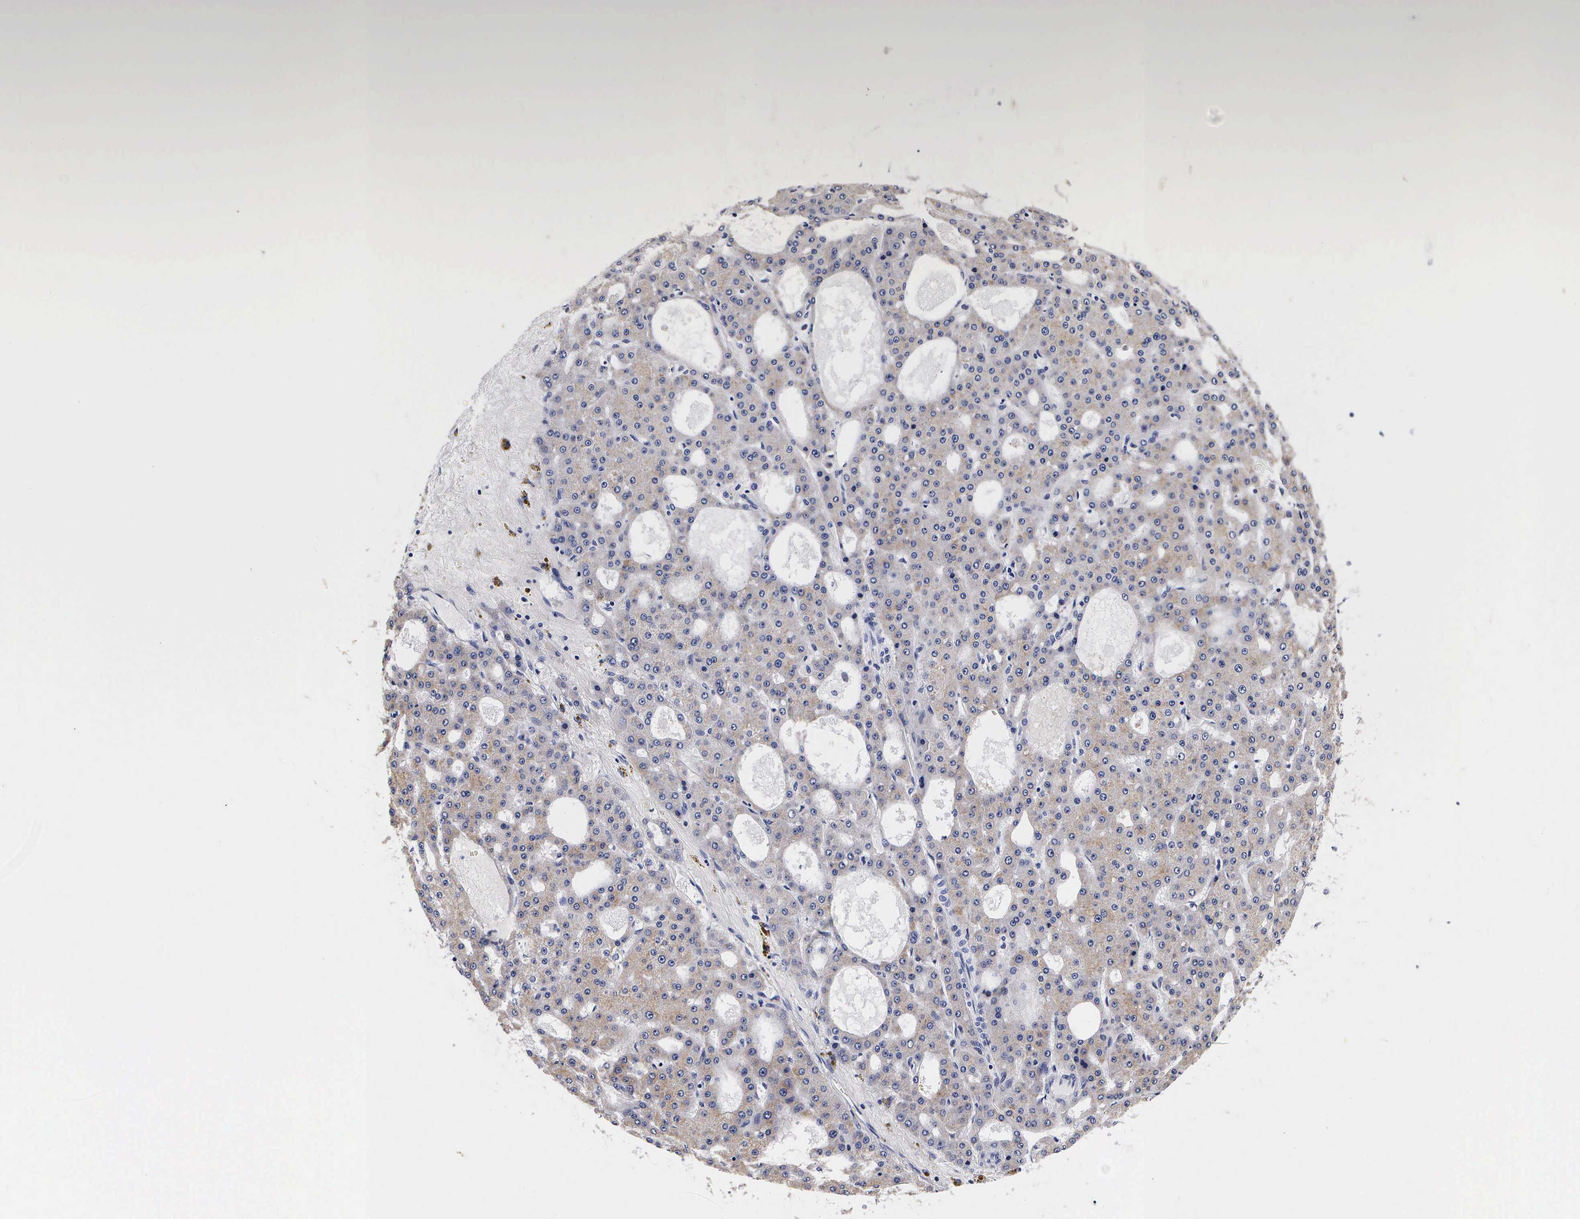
{"staining": {"intensity": "weak", "quantity": ">75%", "location": "cytoplasmic/membranous"}, "tissue": "liver cancer", "cell_type": "Tumor cells", "image_type": "cancer", "snomed": [{"axis": "morphology", "description": "Carcinoma, Hepatocellular, NOS"}, {"axis": "topography", "description": "Liver"}], "caption": "Immunohistochemical staining of liver hepatocellular carcinoma shows weak cytoplasmic/membranous protein positivity in approximately >75% of tumor cells. The protein of interest is shown in brown color, while the nuclei are stained blue.", "gene": "RNASE6", "patient": {"sex": "male", "age": 47}}